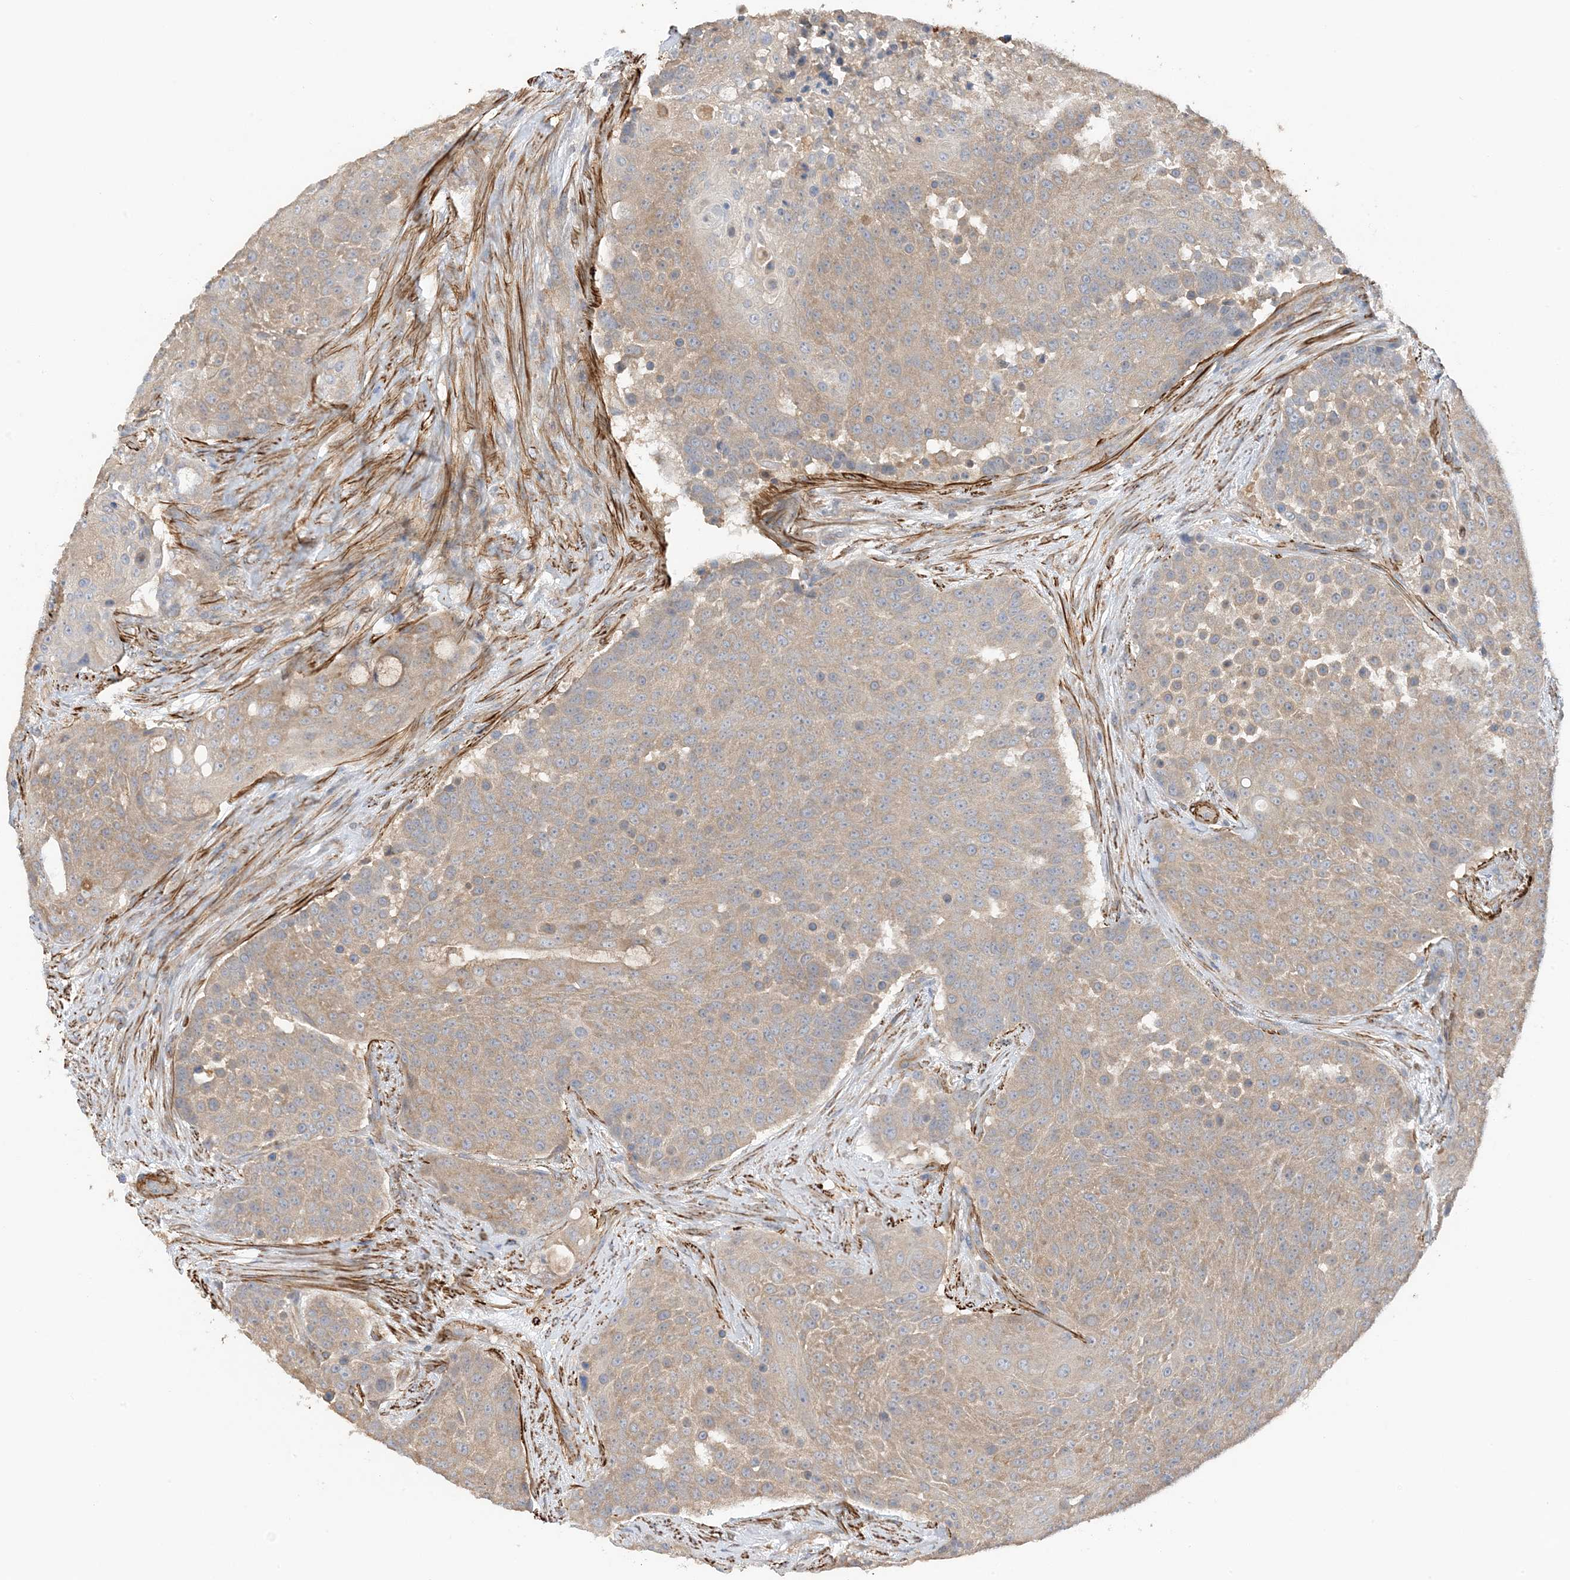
{"staining": {"intensity": "moderate", "quantity": ">75%", "location": "cytoplasmic/membranous"}, "tissue": "urothelial cancer", "cell_type": "Tumor cells", "image_type": "cancer", "snomed": [{"axis": "morphology", "description": "Urothelial carcinoma, High grade"}, {"axis": "topography", "description": "Urinary bladder"}], "caption": "Immunohistochemical staining of human urothelial cancer shows medium levels of moderate cytoplasmic/membranous staining in approximately >75% of tumor cells.", "gene": "KIFBP", "patient": {"sex": "female", "age": 63}}